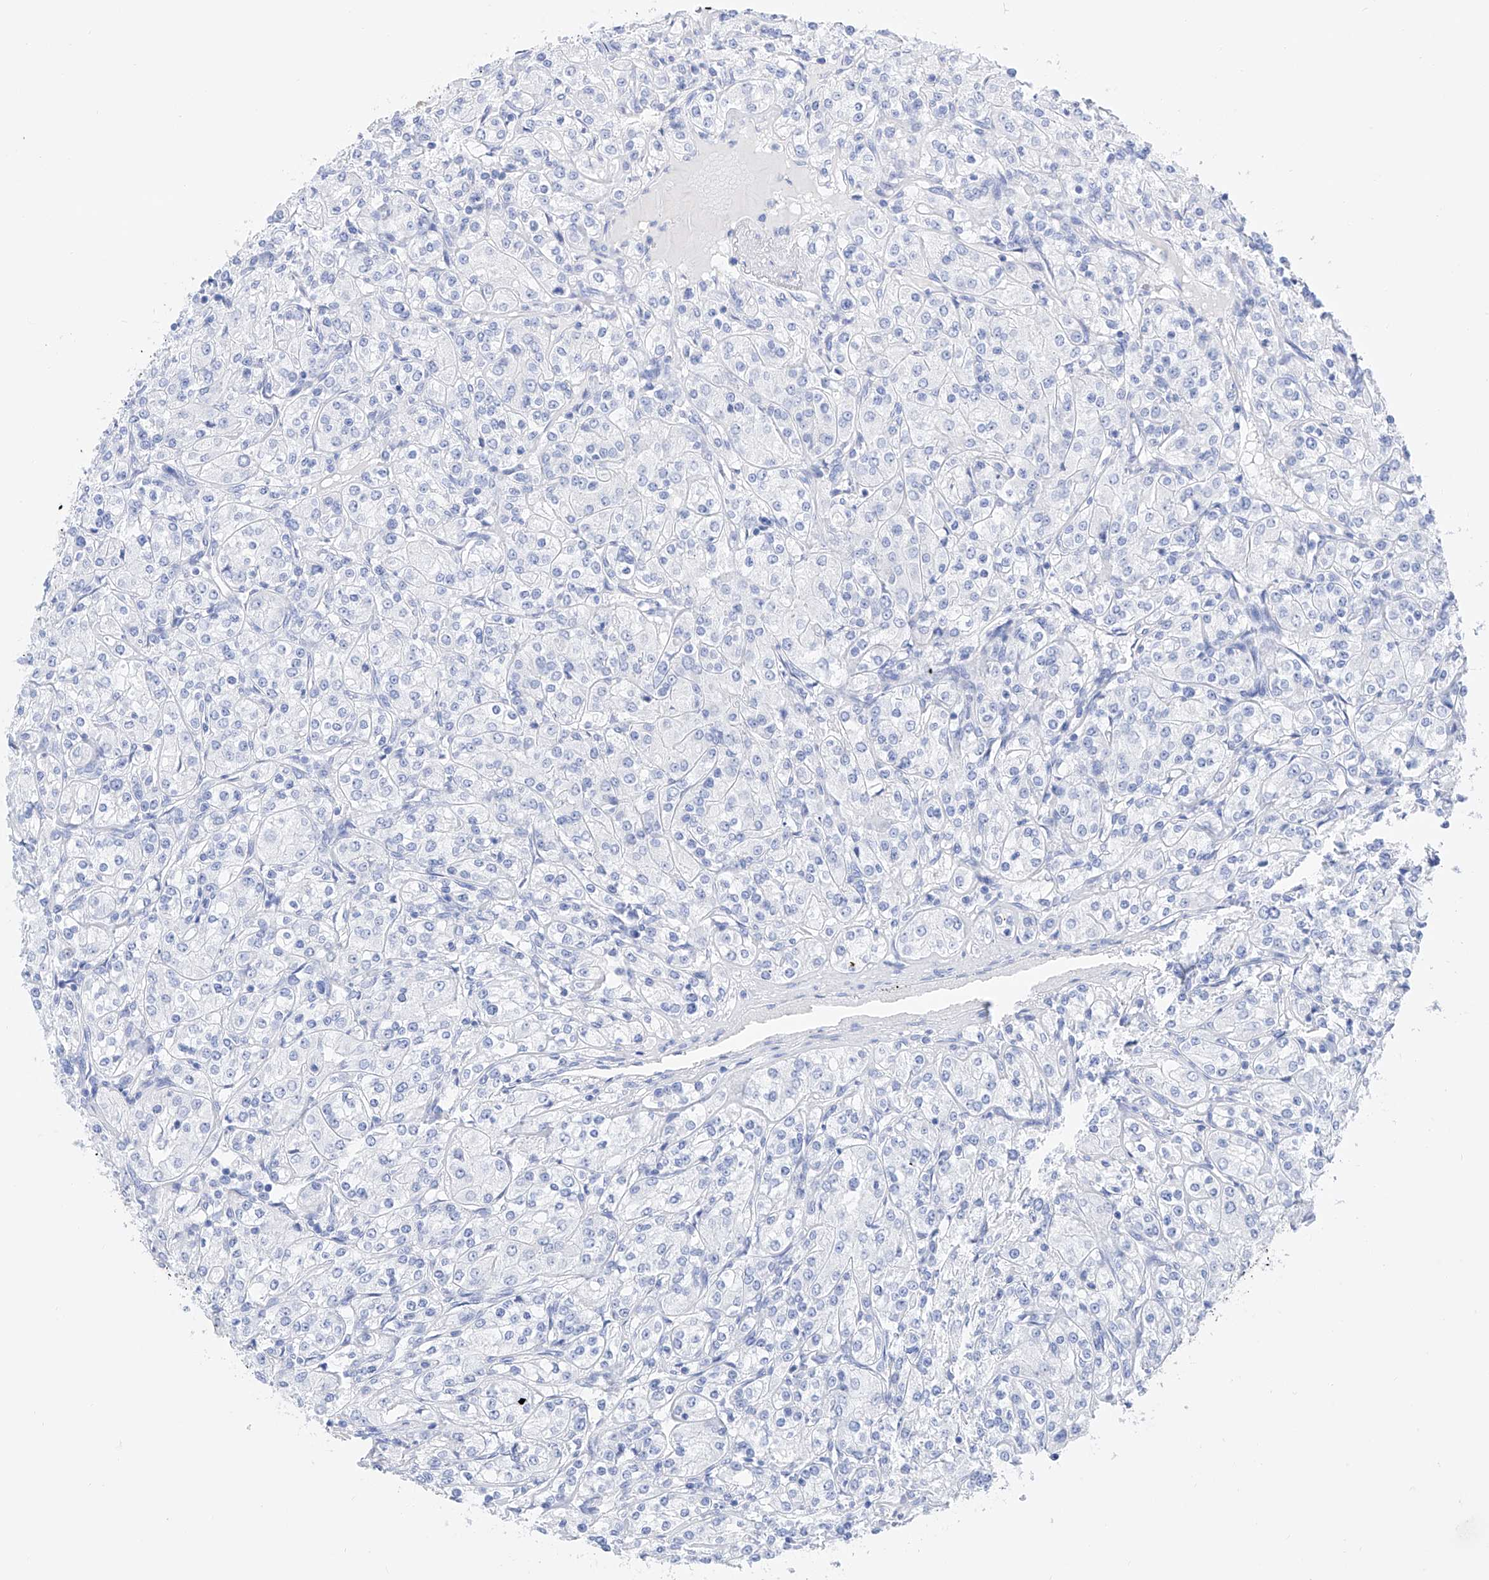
{"staining": {"intensity": "negative", "quantity": "none", "location": "none"}, "tissue": "renal cancer", "cell_type": "Tumor cells", "image_type": "cancer", "snomed": [{"axis": "morphology", "description": "Adenocarcinoma, NOS"}, {"axis": "topography", "description": "Kidney"}], "caption": "IHC photomicrograph of renal adenocarcinoma stained for a protein (brown), which shows no expression in tumor cells. (Brightfield microscopy of DAB immunohistochemistry at high magnification).", "gene": "TRPC7", "patient": {"sex": "male", "age": 77}}